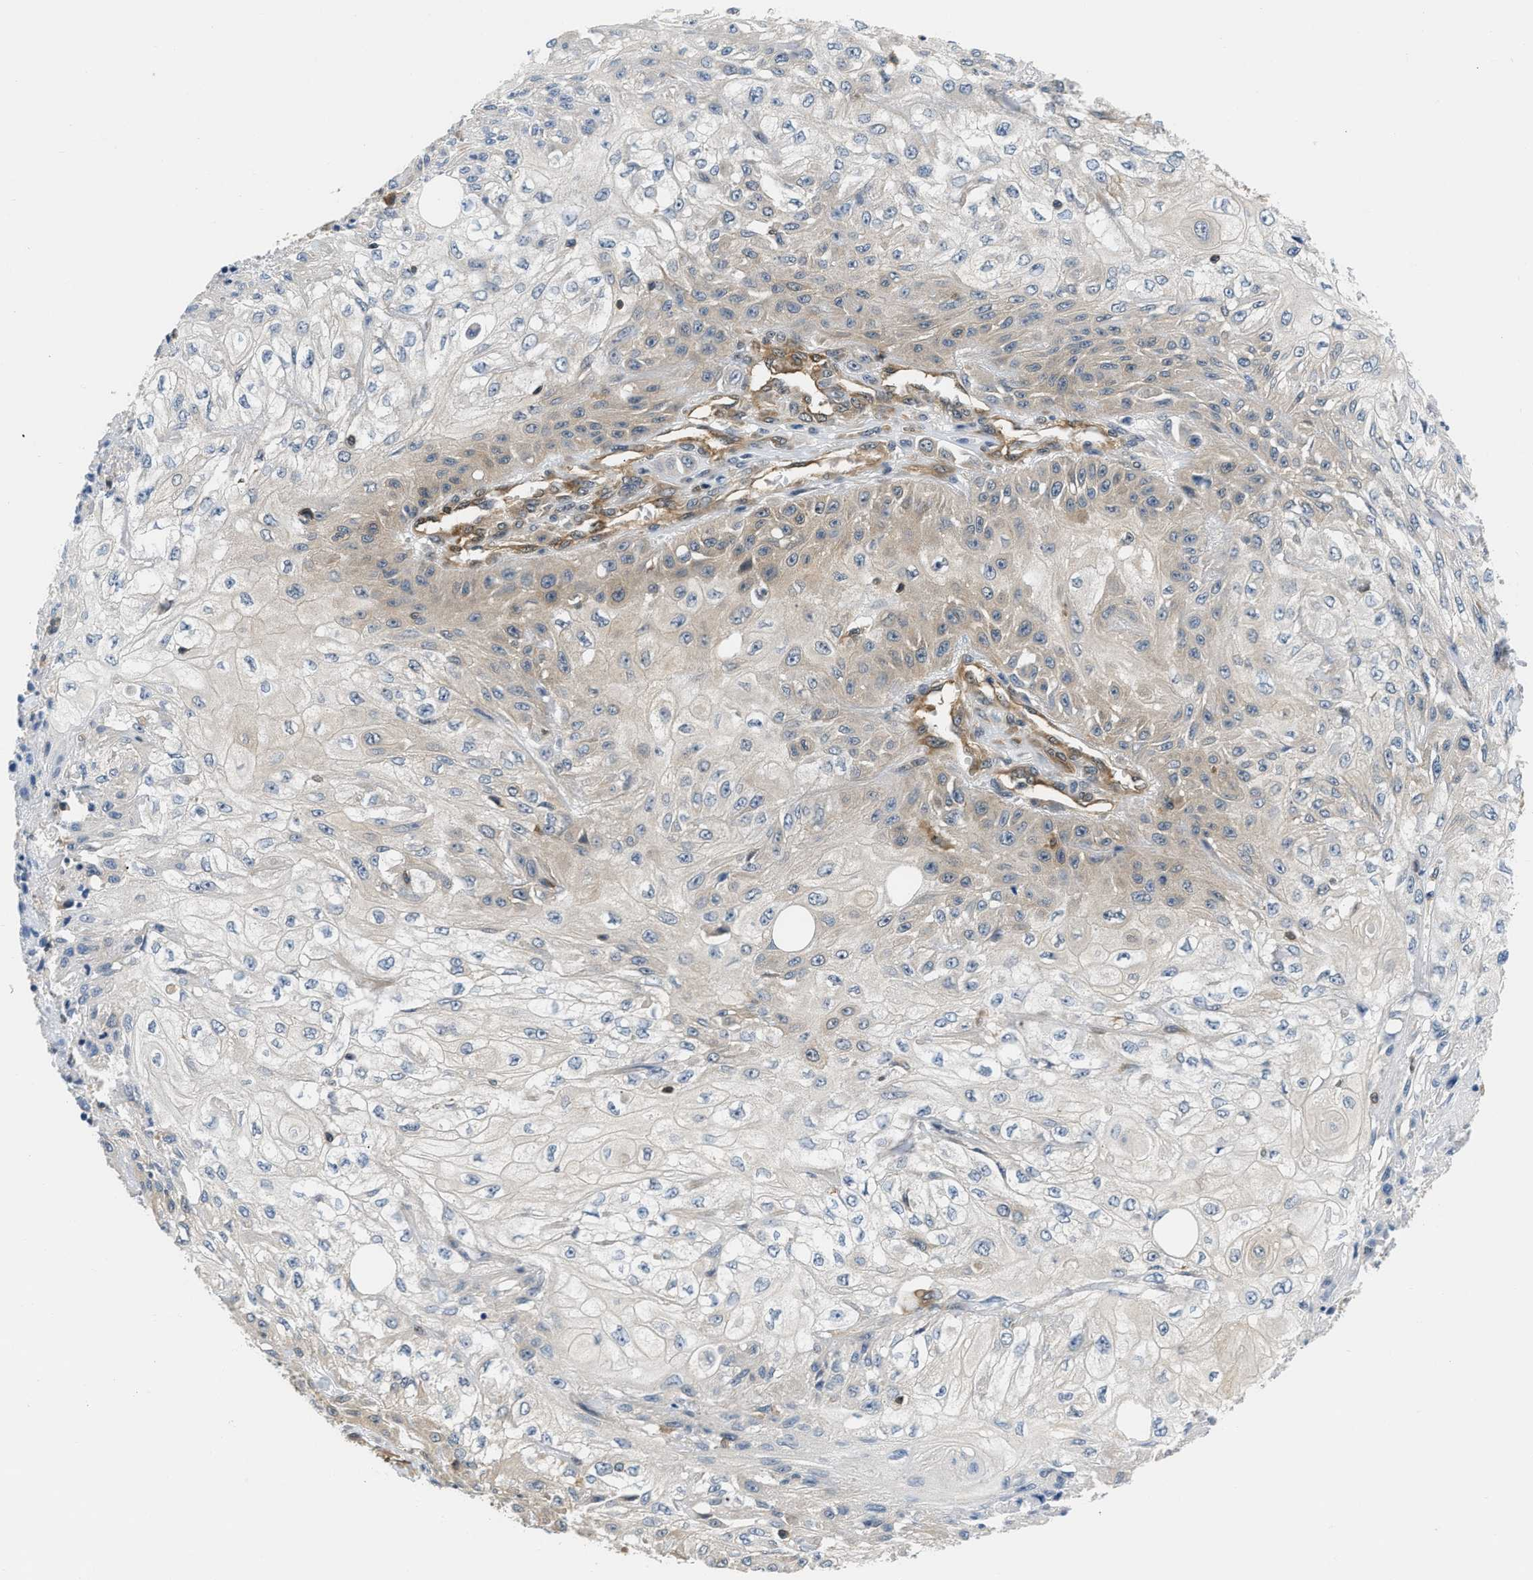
{"staining": {"intensity": "weak", "quantity": "<25%", "location": "cytoplasmic/membranous"}, "tissue": "skin cancer", "cell_type": "Tumor cells", "image_type": "cancer", "snomed": [{"axis": "morphology", "description": "Squamous cell carcinoma, NOS"}, {"axis": "morphology", "description": "Squamous cell carcinoma, metastatic, NOS"}, {"axis": "topography", "description": "Skin"}, {"axis": "topography", "description": "Lymph node"}], "caption": "Protein analysis of skin cancer displays no significant expression in tumor cells.", "gene": "EIF4EBP2", "patient": {"sex": "male", "age": 75}}